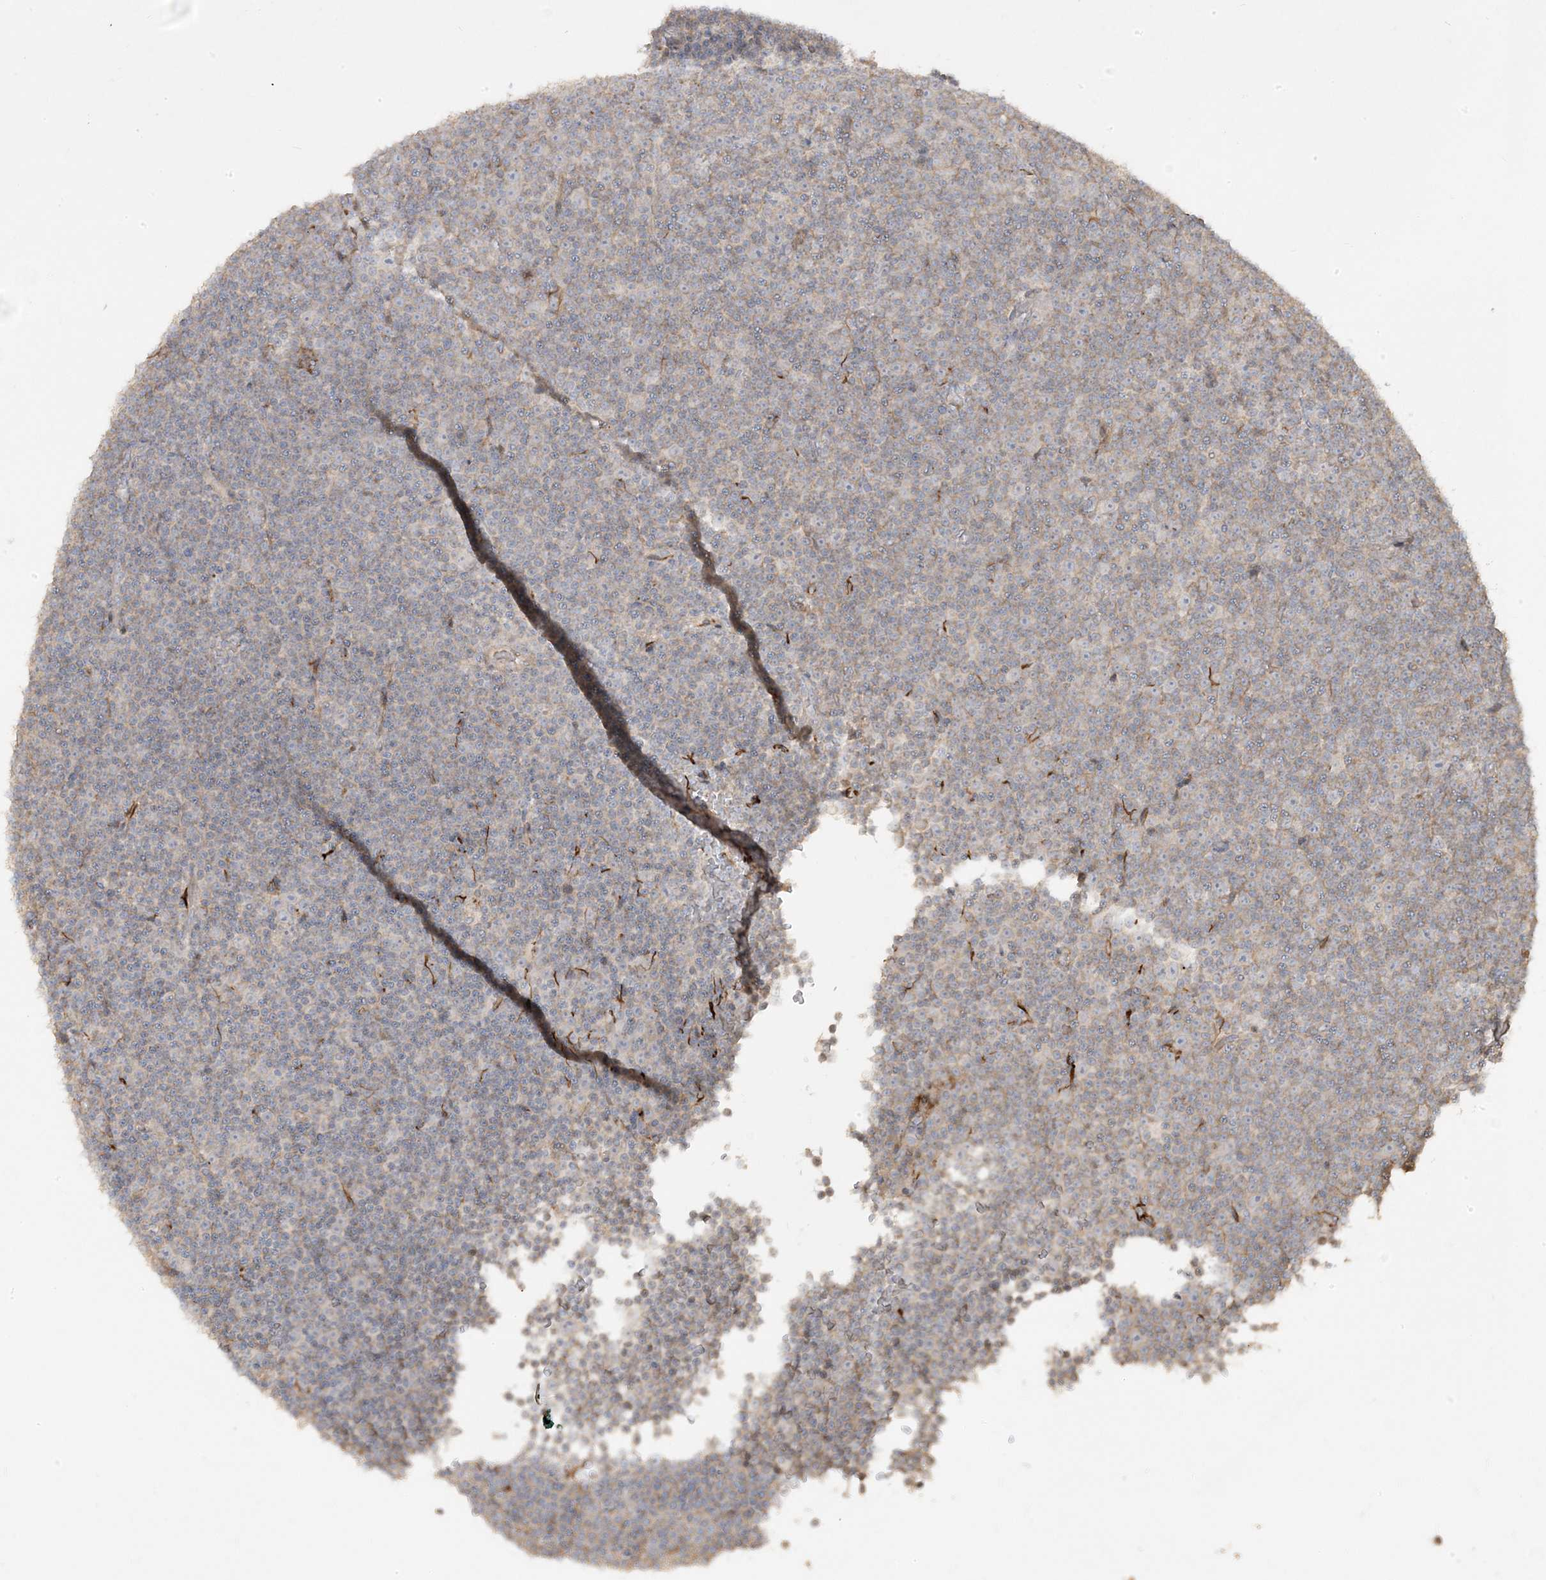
{"staining": {"intensity": "weak", "quantity": "<25%", "location": "cytoplasmic/membranous"}, "tissue": "lymphoma", "cell_type": "Tumor cells", "image_type": "cancer", "snomed": [{"axis": "morphology", "description": "Malignant lymphoma, non-Hodgkin's type, Low grade"}, {"axis": "topography", "description": "Lymph node"}], "caption": "Immunohistochemical staining of lymphoma shows no significant positivity in tumor cells.", "gene": "RGL4", "patient": {"sex": "female", "age": 67}}